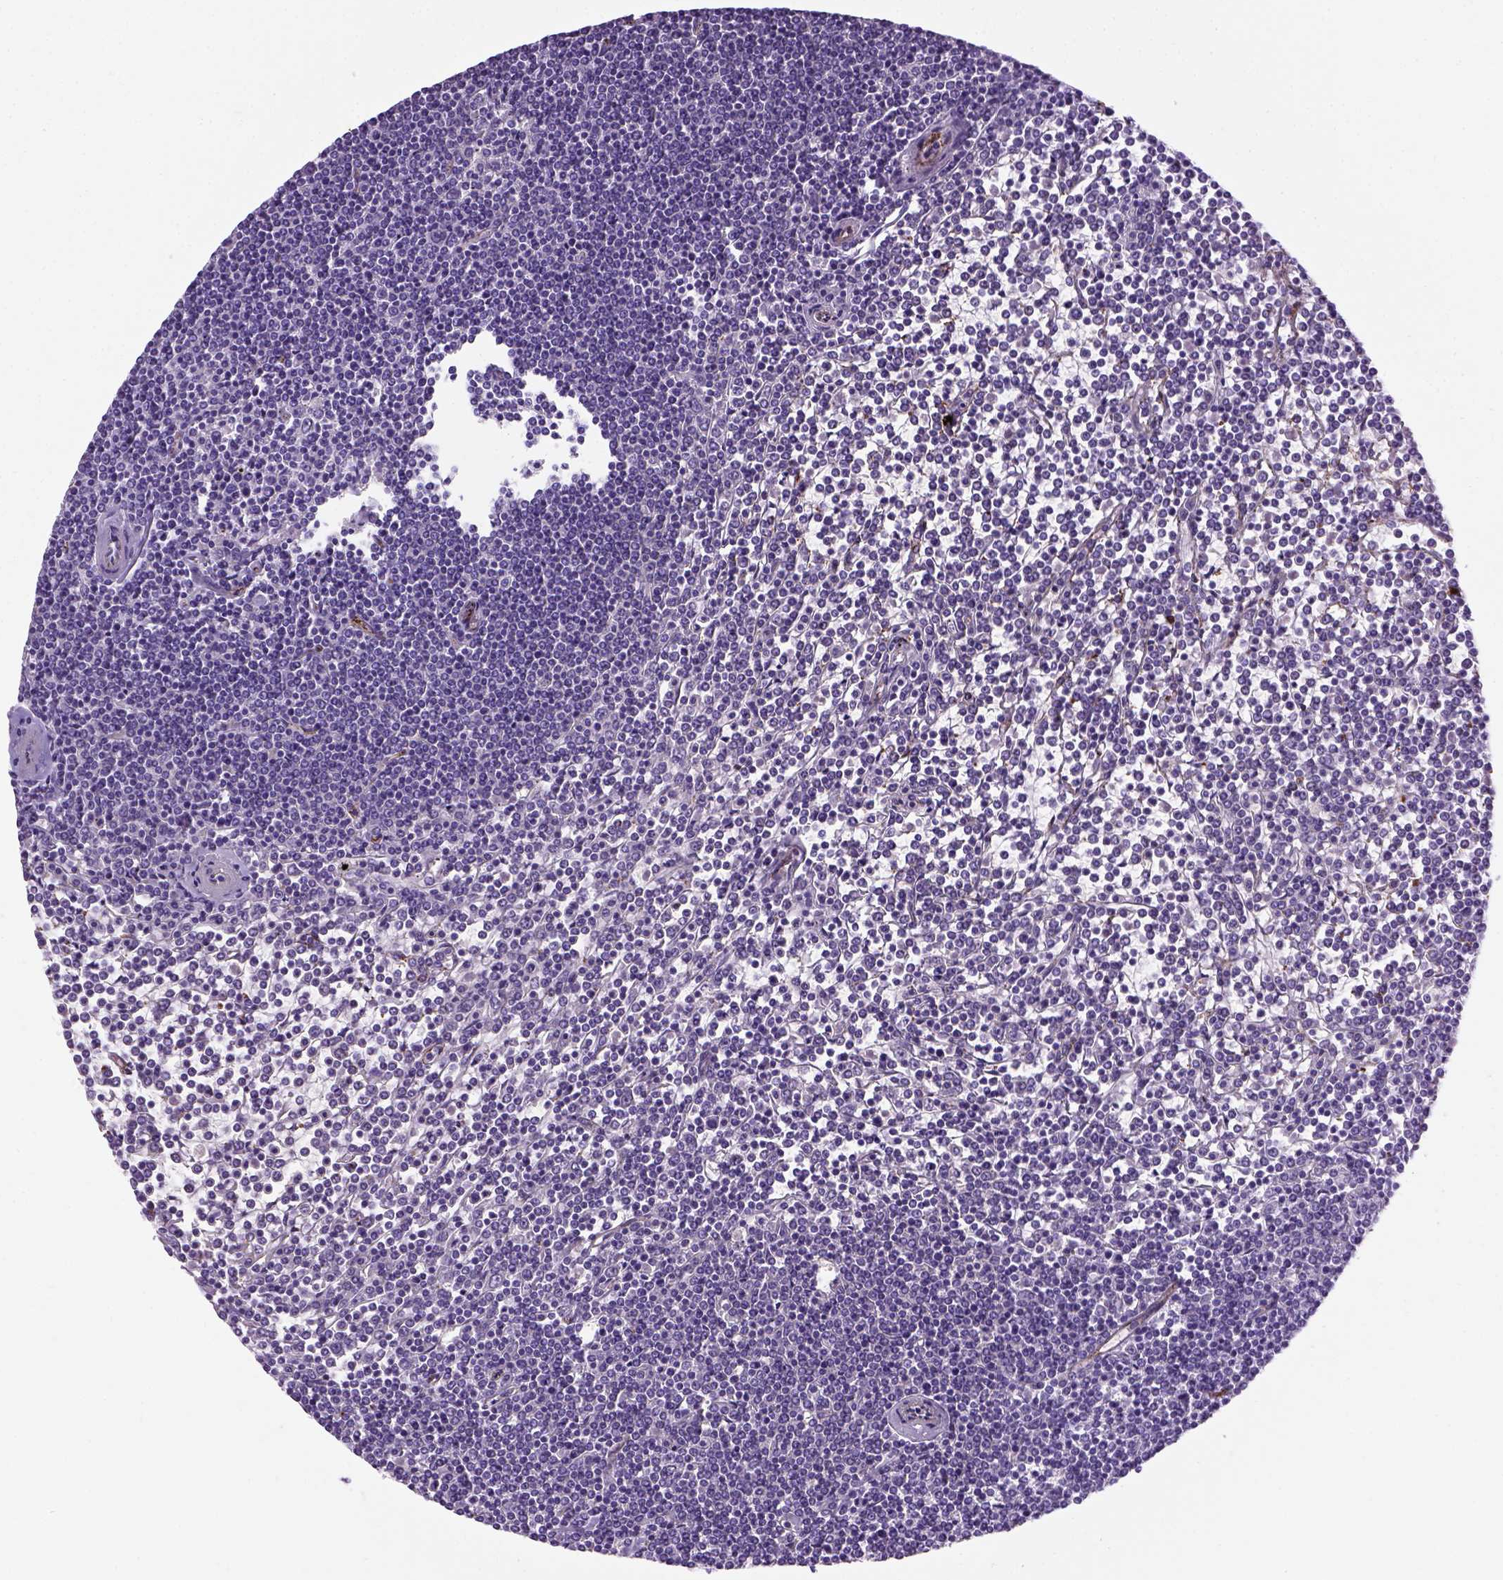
{"staining": {"intensity": "negative", "quantity": "none", "location": "none"}, "tissue": "lymphoma", "cell_type": "Tumor cells", "image_type": "cancer", "snomed": [{"axis": "morphology", "description": "Malignant lymphoma, non-Hodgkin's type, Low grade"}, {"axis": "topography", "description": "Spleen"}], "caption": "Immunohistochemistry image of neoplastic tissue: human lymphoma stained with DAB exhibits no significant protein positivity in tumor cells.", "gene": "VWF", "patient": {"sex": "female", "age": 19}}